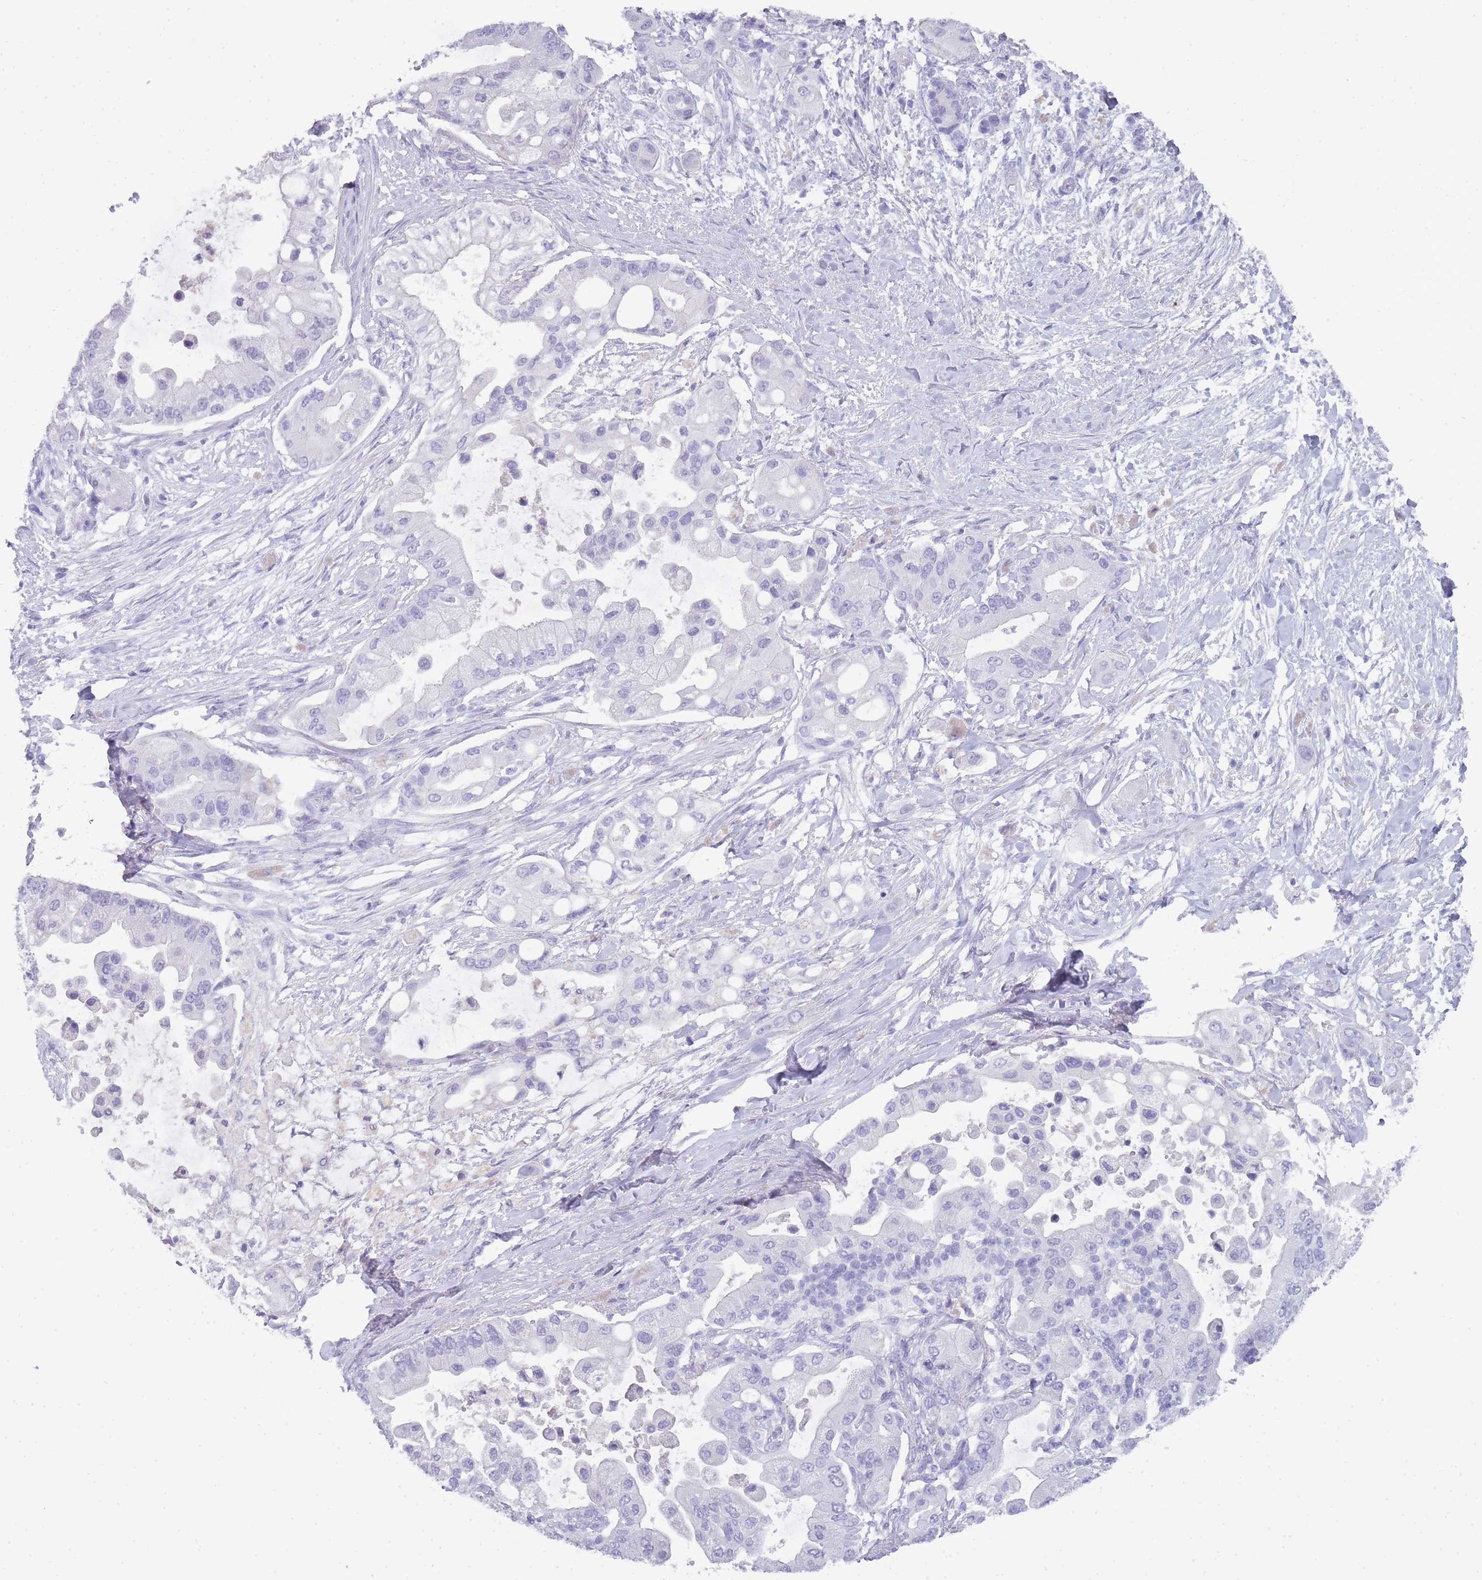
{"staining": {"intensity": "negative", "quantity": "none", "location": "none"}, "tissue": "pancreatic cancer", "cell_type": "Tumor cells", "image_type": "cancer", "snomed": [{"axis": "morphology", "description": "Adenocarcinoma, NOS"}, {"axis": "topography", "description": "Pancreas"}], "caption": "Tumor cells show no significant protein positivity in pancreatic cancer. The staining was performed using DAB to visualize the protein expression in brown, while the nuclei were stained in blue with hematoxylin (Magnification: 20x).", "gene": "TCP11", "patient": {"sex": "male", "age": 57}}